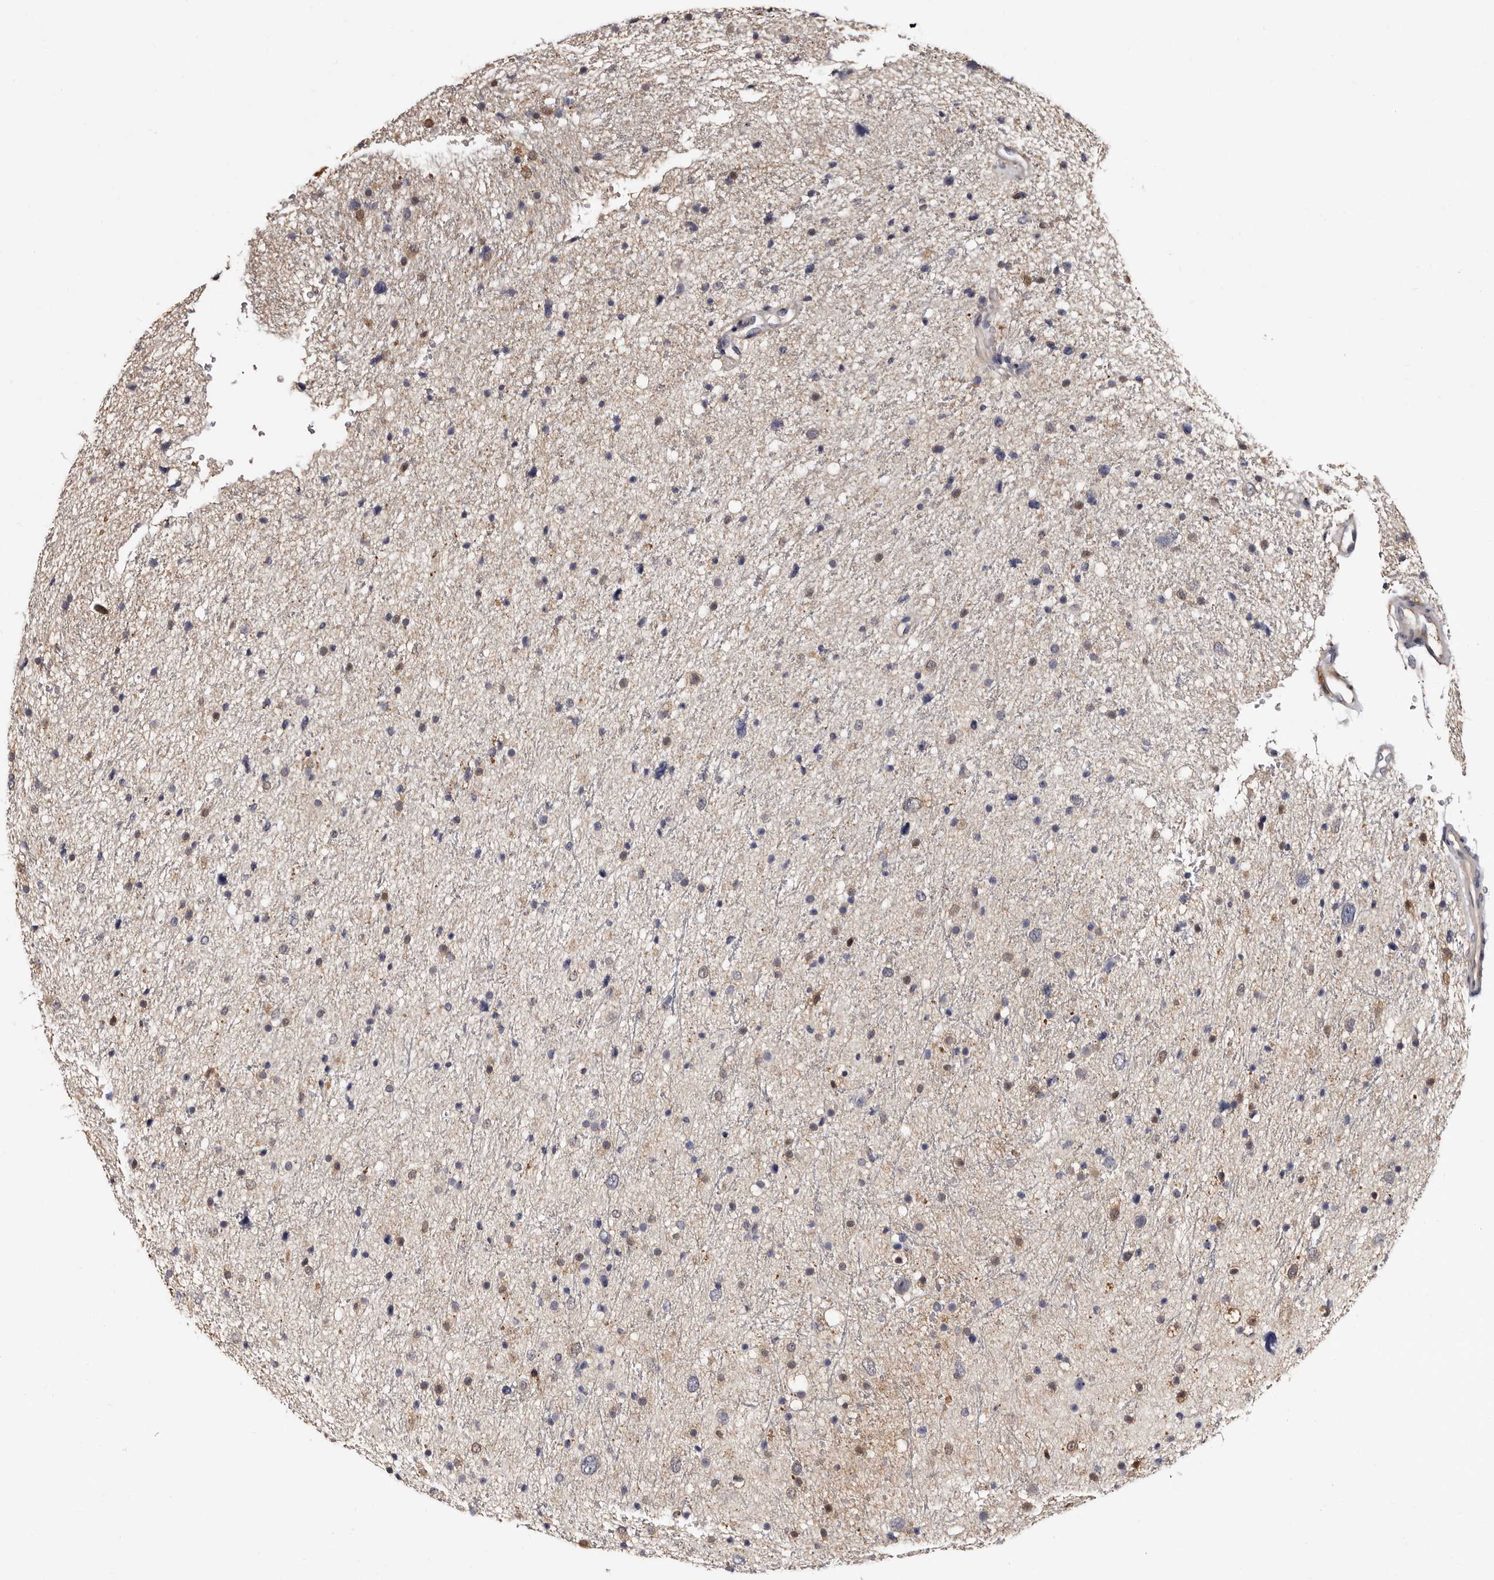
{"staining": {"intensity": "weak", "quantity": "<25%", "location": "cytoplasmic/membranous"}, "tissue": "glioma", "cell_type": "Tumor cells", "image_type": "cancer", "snomed": [{"axis": "morphology", "description": "Glioma, malignant, Low grade"}, {"axis": "topography", "description": "Brain"}], "caption": "DAB immunohistochemical staining of glioma displays no significant expression in tumor cells.", "gene": "DNPH1", "patient": {"sex": "female", "age": 37}}